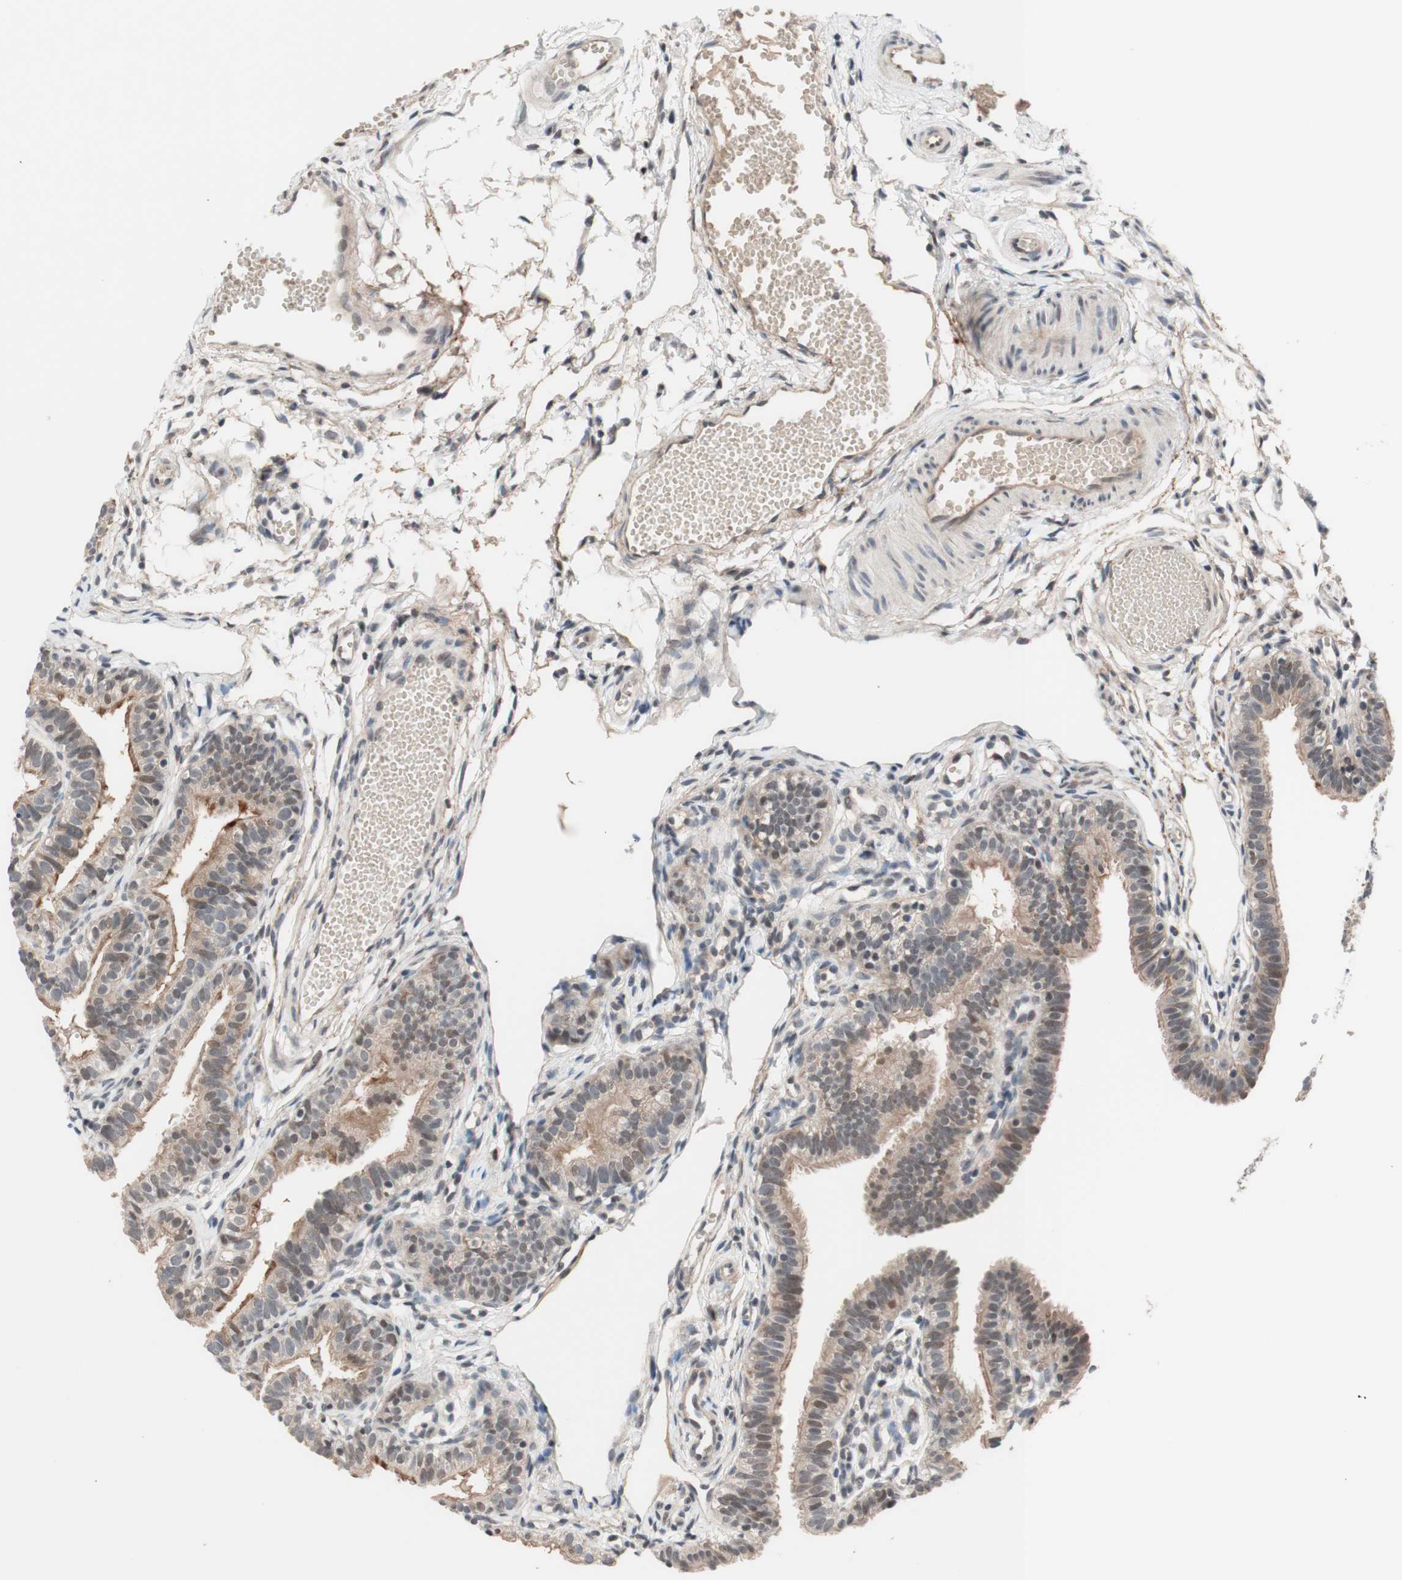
{"staining": {"intensity": "weak", "quantity": ">75%", "location": "cytoplasmic/membranous,nuclear"}, "tissue": "fallopian tube", "cell_type": "Glandular cells", "image_type": "normal", "snomed": [{"axis": "morphology", "description": "Normal tissue, NOS"}, {"axis": "topography", "description": "Fallopian tube"}, {"axis": "topography", "description": "Placenta"}], "caption": "Immunohistochemistry staining of normal fallopian tube, which reveals low levels of weak cytoplasmic/membranous,nuclear staining in about >75% of glandular cells indicating weak cytoplasmic/membranous,nuclear protein positivity. The staining was performed using DAB (brown) for protein detection and nuclei were counterstained in hematoxylin (blue).", "gene": "CD55", "patient": {"sex": "female", "age": 34}}